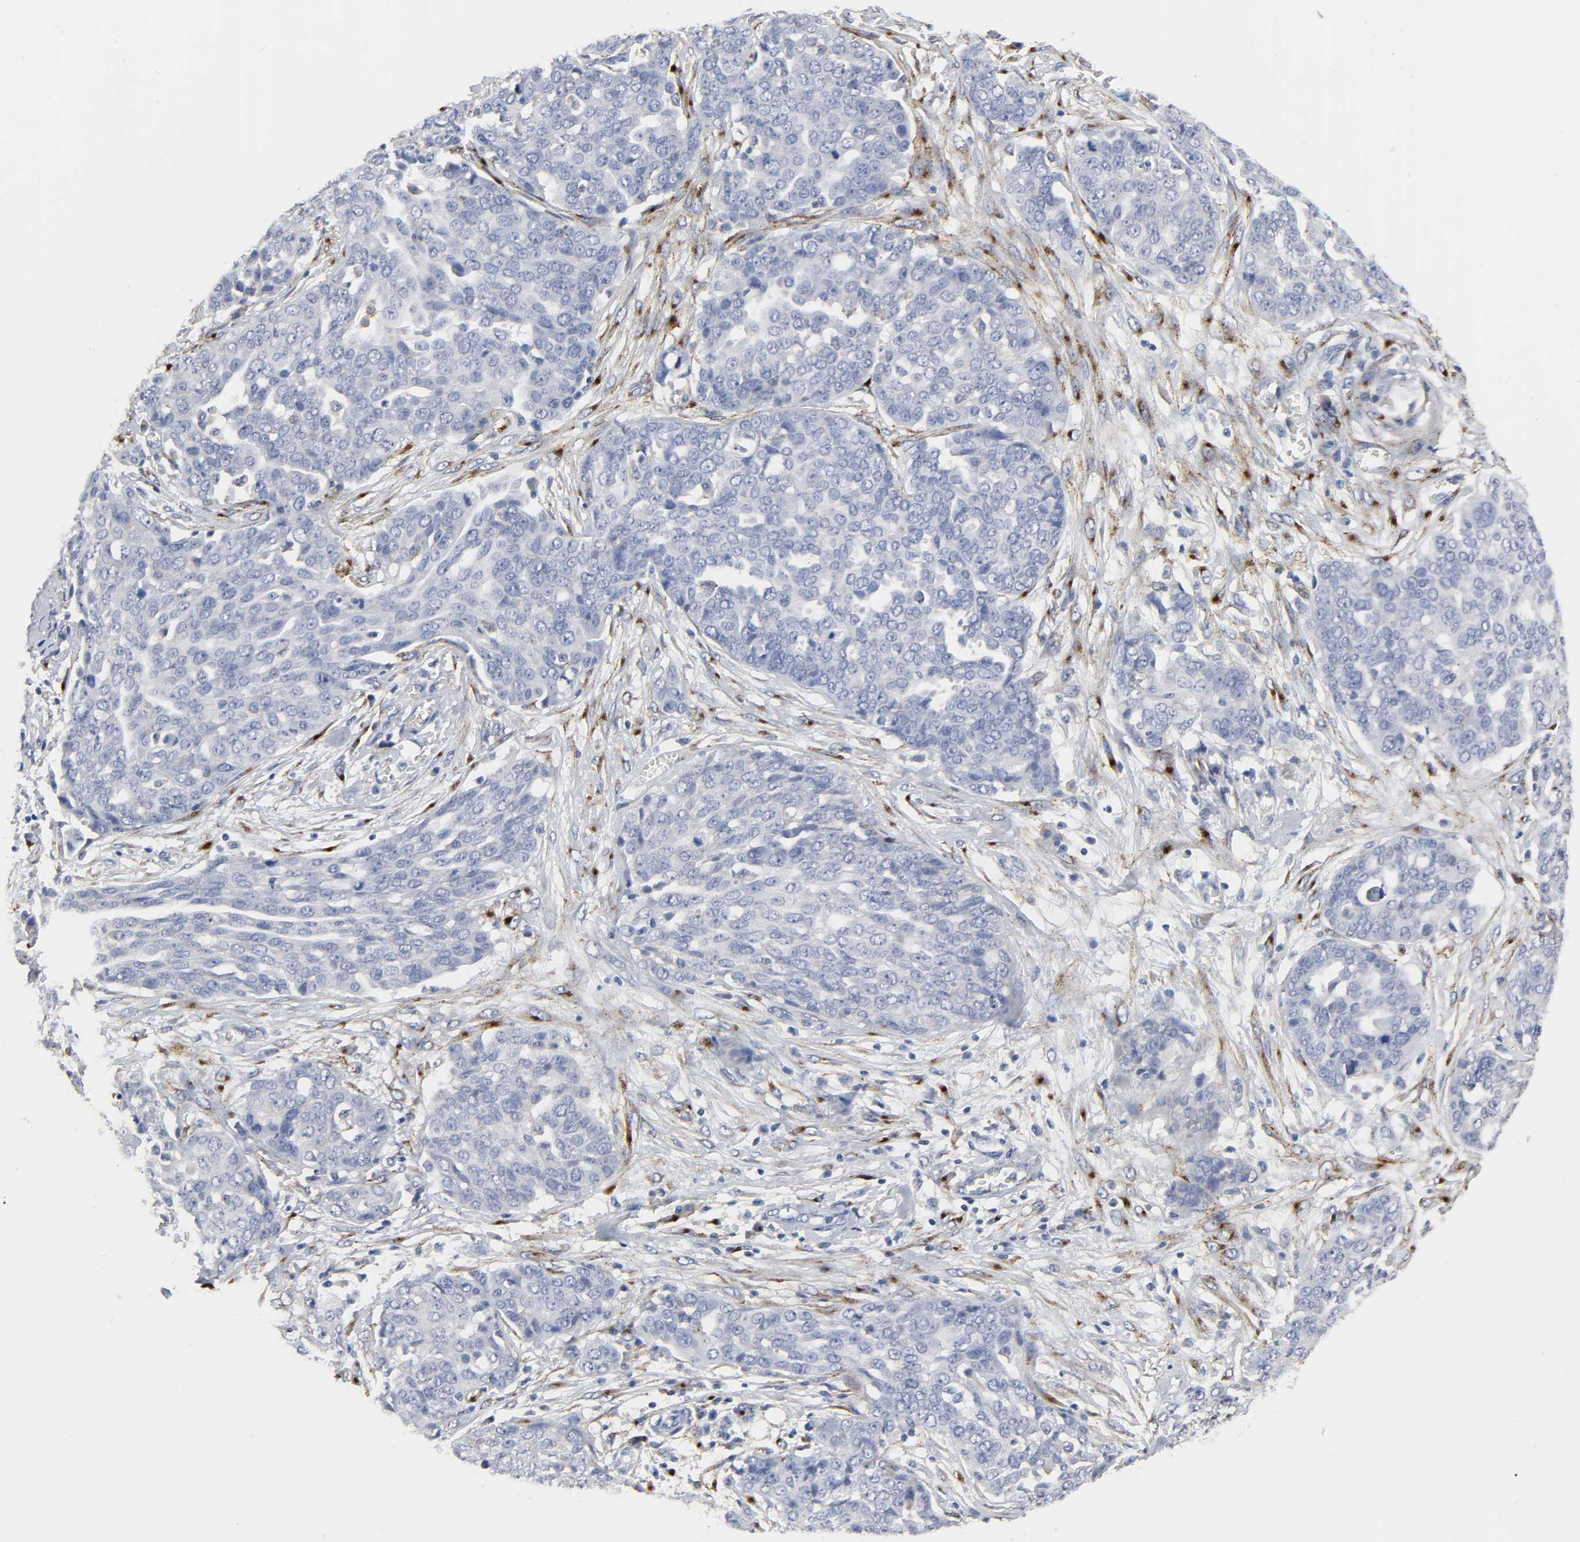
{"staining": {"intensity": "negative", "quantity": "none", "location": "none"}, "tissue": "ovarian cancer", "cell_type": "Tumor cells", "image_type": "cancer", "snomed": [{"axis": "morphology", "description": "Cystadenocarcinoma, serous, NOS"}, {"axis": "topography", "description": "Soft tissue"}, {"axis": "topography", "description": "Ovary"}], "caption": "This histopathology image is of serous cystadenocarcinoma (ovarian) stained with immunohistochemistry to label a protein in brown with the nuclei are counter-stained blue. There is no staining in tumor cells.", "gene": "LRP1", "patient": {"sex": "female", "age": 57}}